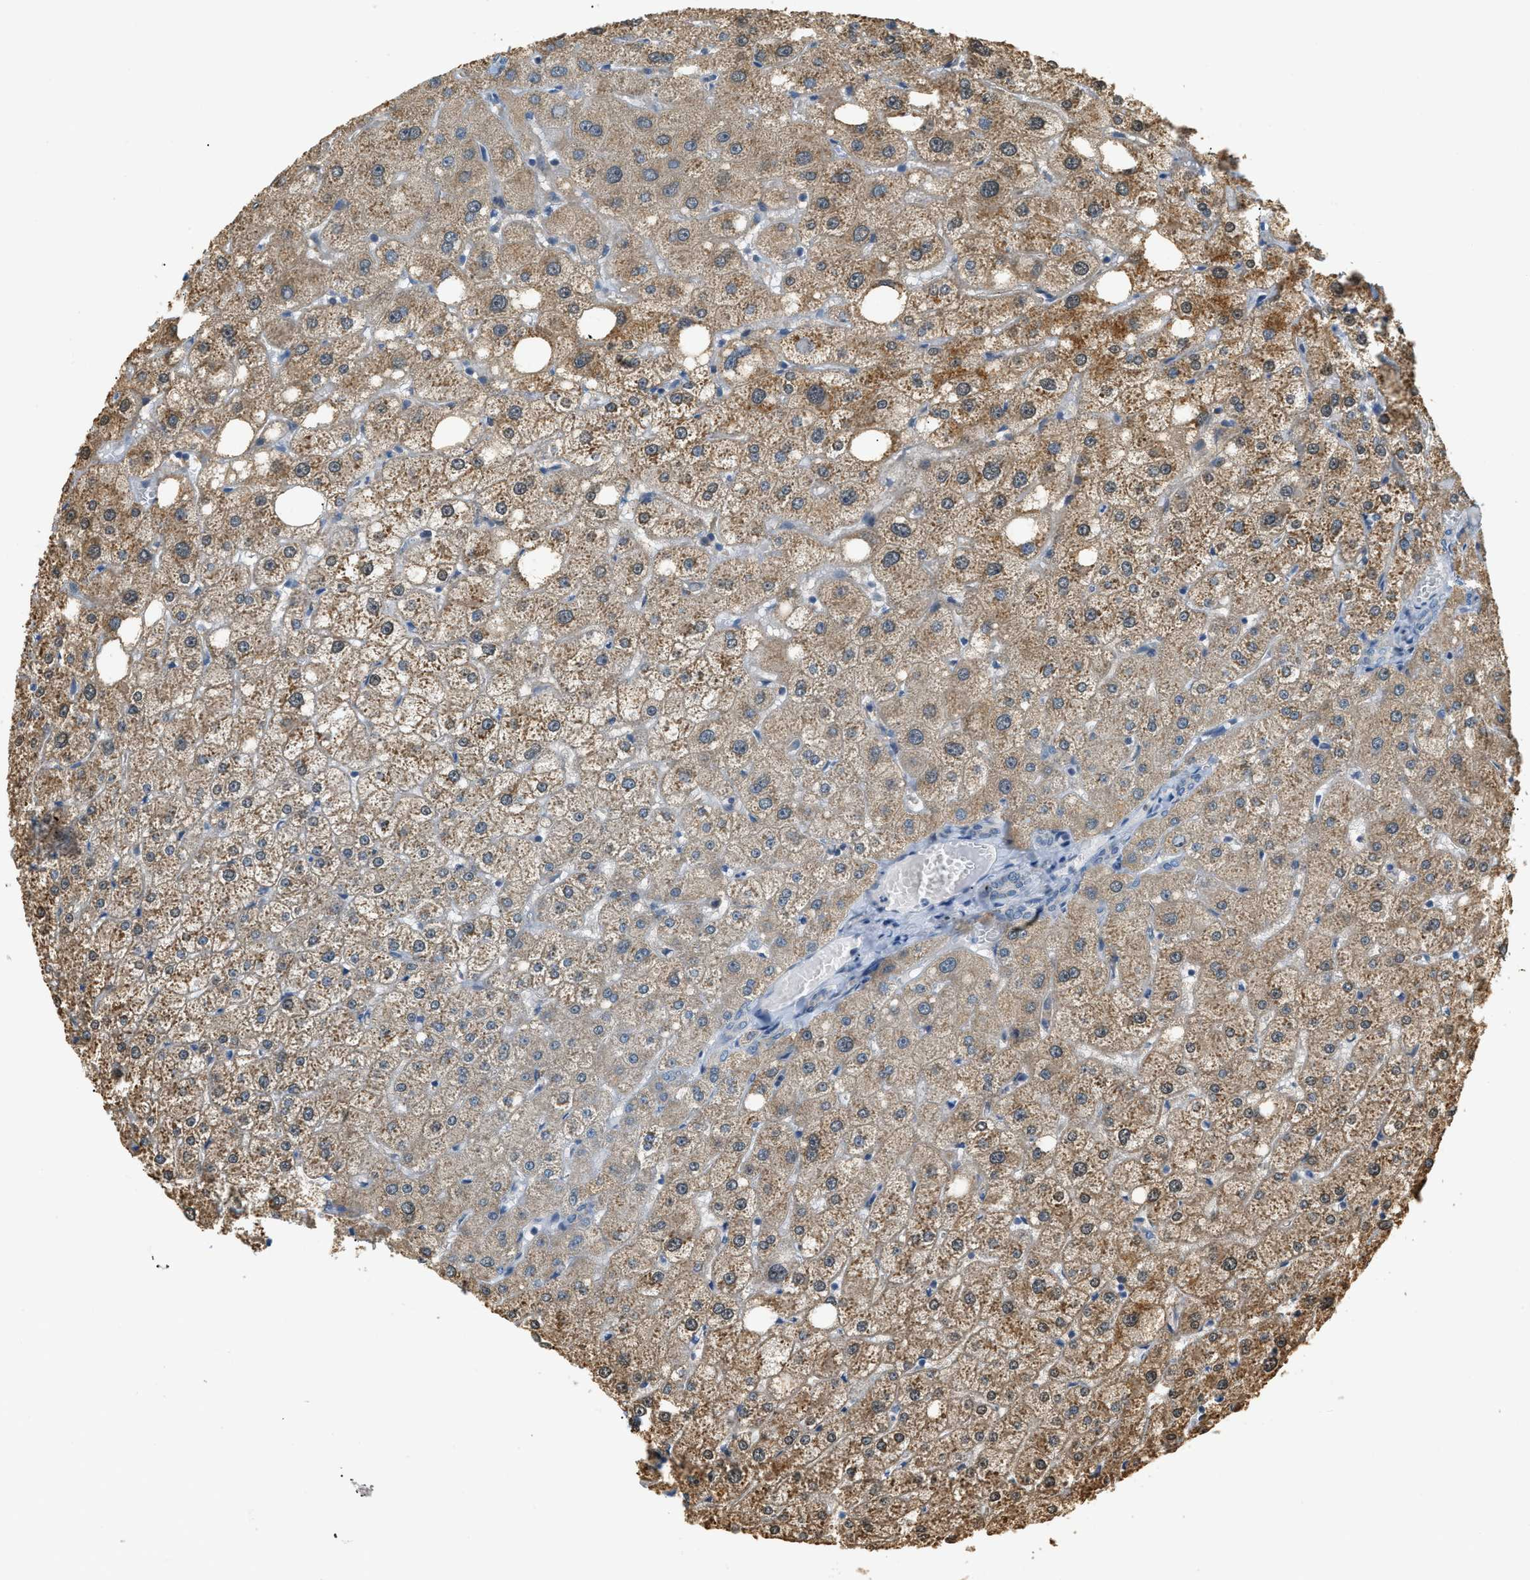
{"staining": {"intensity": "negative", "quantity": "none", "location": "none"}, "tissue": "liver", "cell_type": "Cholangiocytes", "image_type": "normal", "snomed": [{"axis": "morphology", "description": "Normal tissue, NOS"}, {"axis": "topography", "description": "Liver"}], "caption": "Immunohistochemistry photomicrograph of unremarkable liver: human liver stained with DAB (3,3'-diaminobenzidine) reveals no significant protein staining in cholangiocytes.", "gene": "PIGG", "patient": {"sex": "male", "age": 73}}